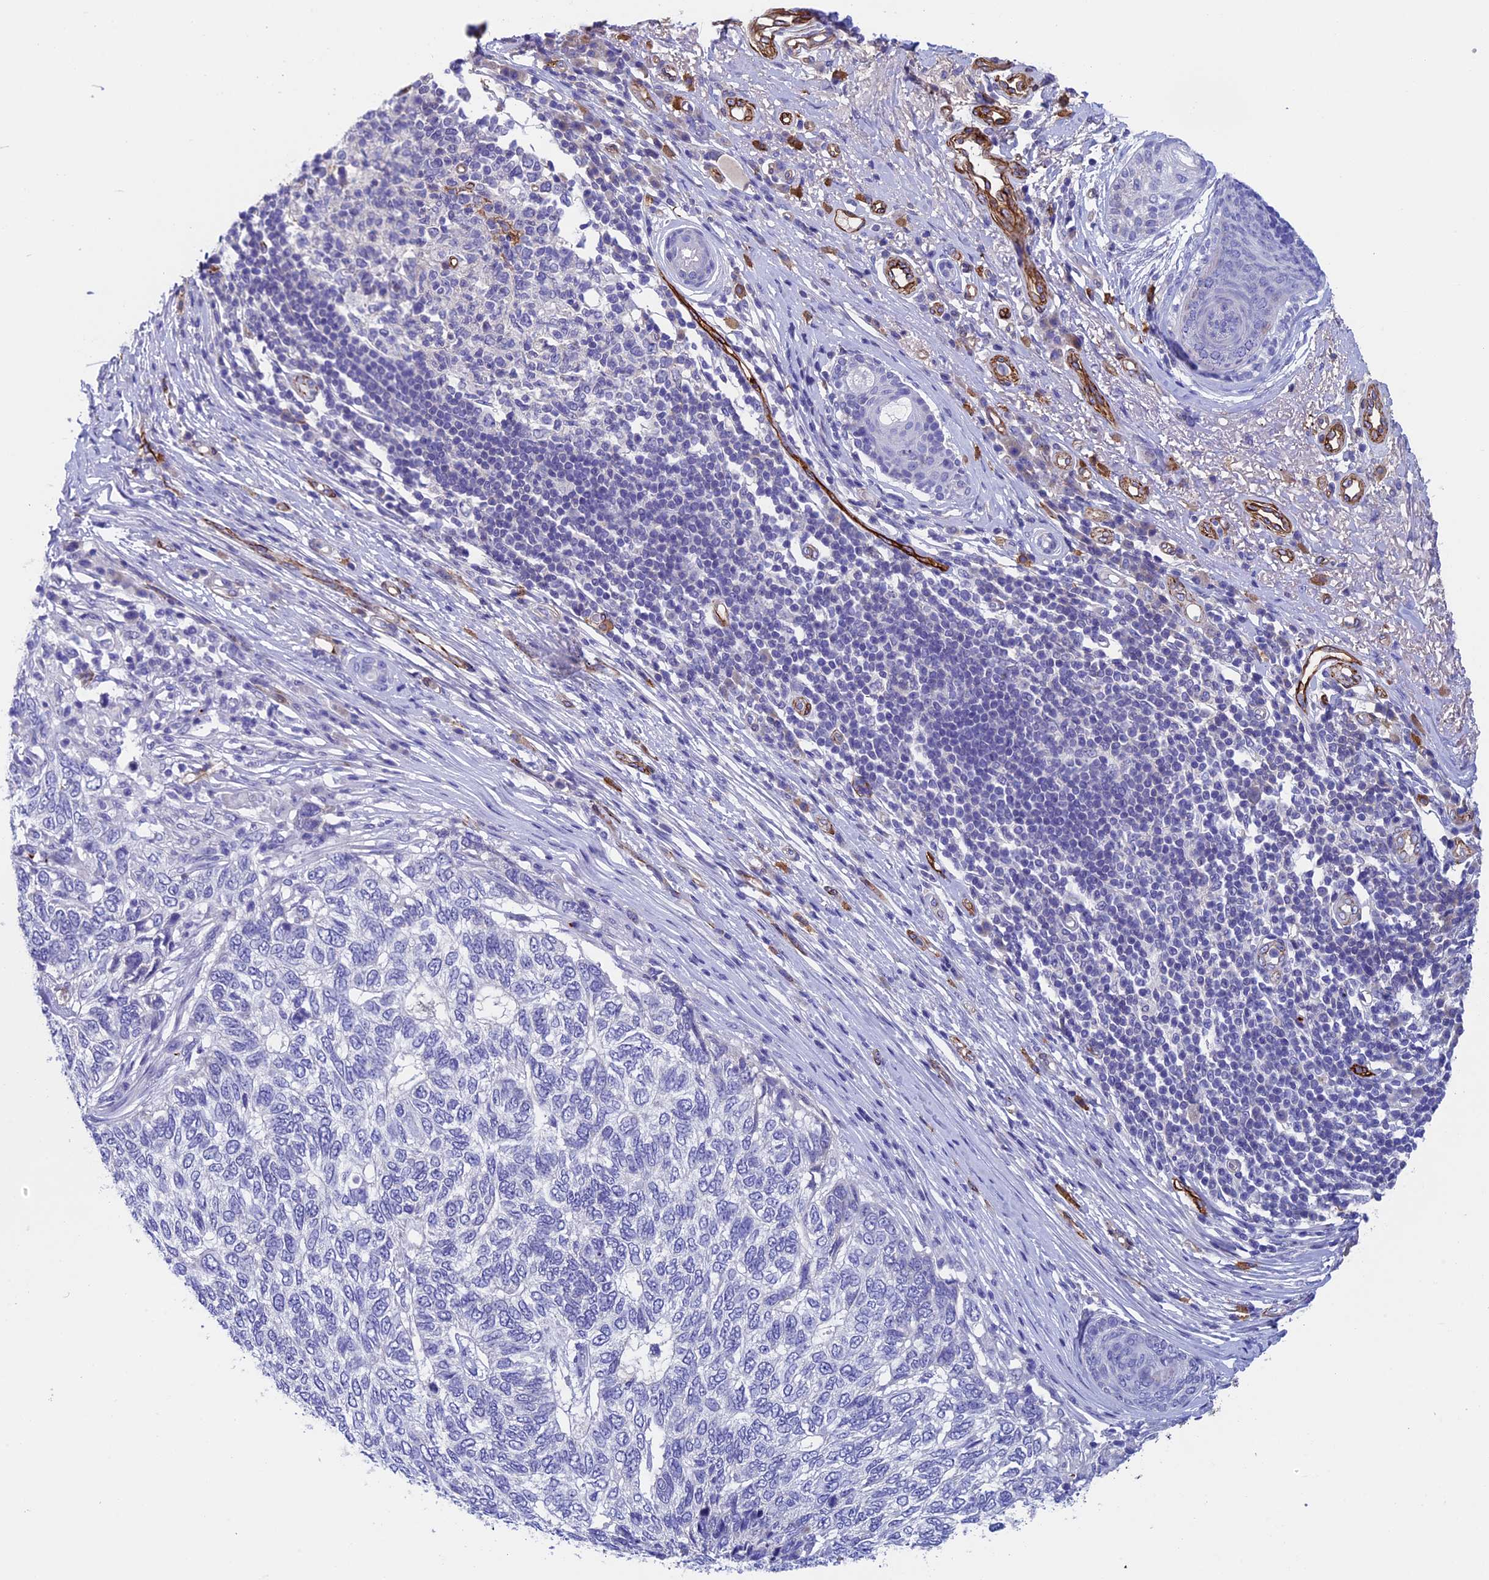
{"staining": {"intensity": "negative", "quantity": "none", "location": "none"}, "tissue": "skin cancer", "cell_type": "Tumor cells", "image_type": "cancer", "snomed": [{"axis": "morphology", "description": "Basal cell carcinoma"}, {"axis": "topography", "description": "Skin"}], "caption": "Immunohistochemistry of human skin cancer exhibits no positivity in tumor cells.", "gene": "INSYN1", "patient": {"sex": "female", "age": 65}}